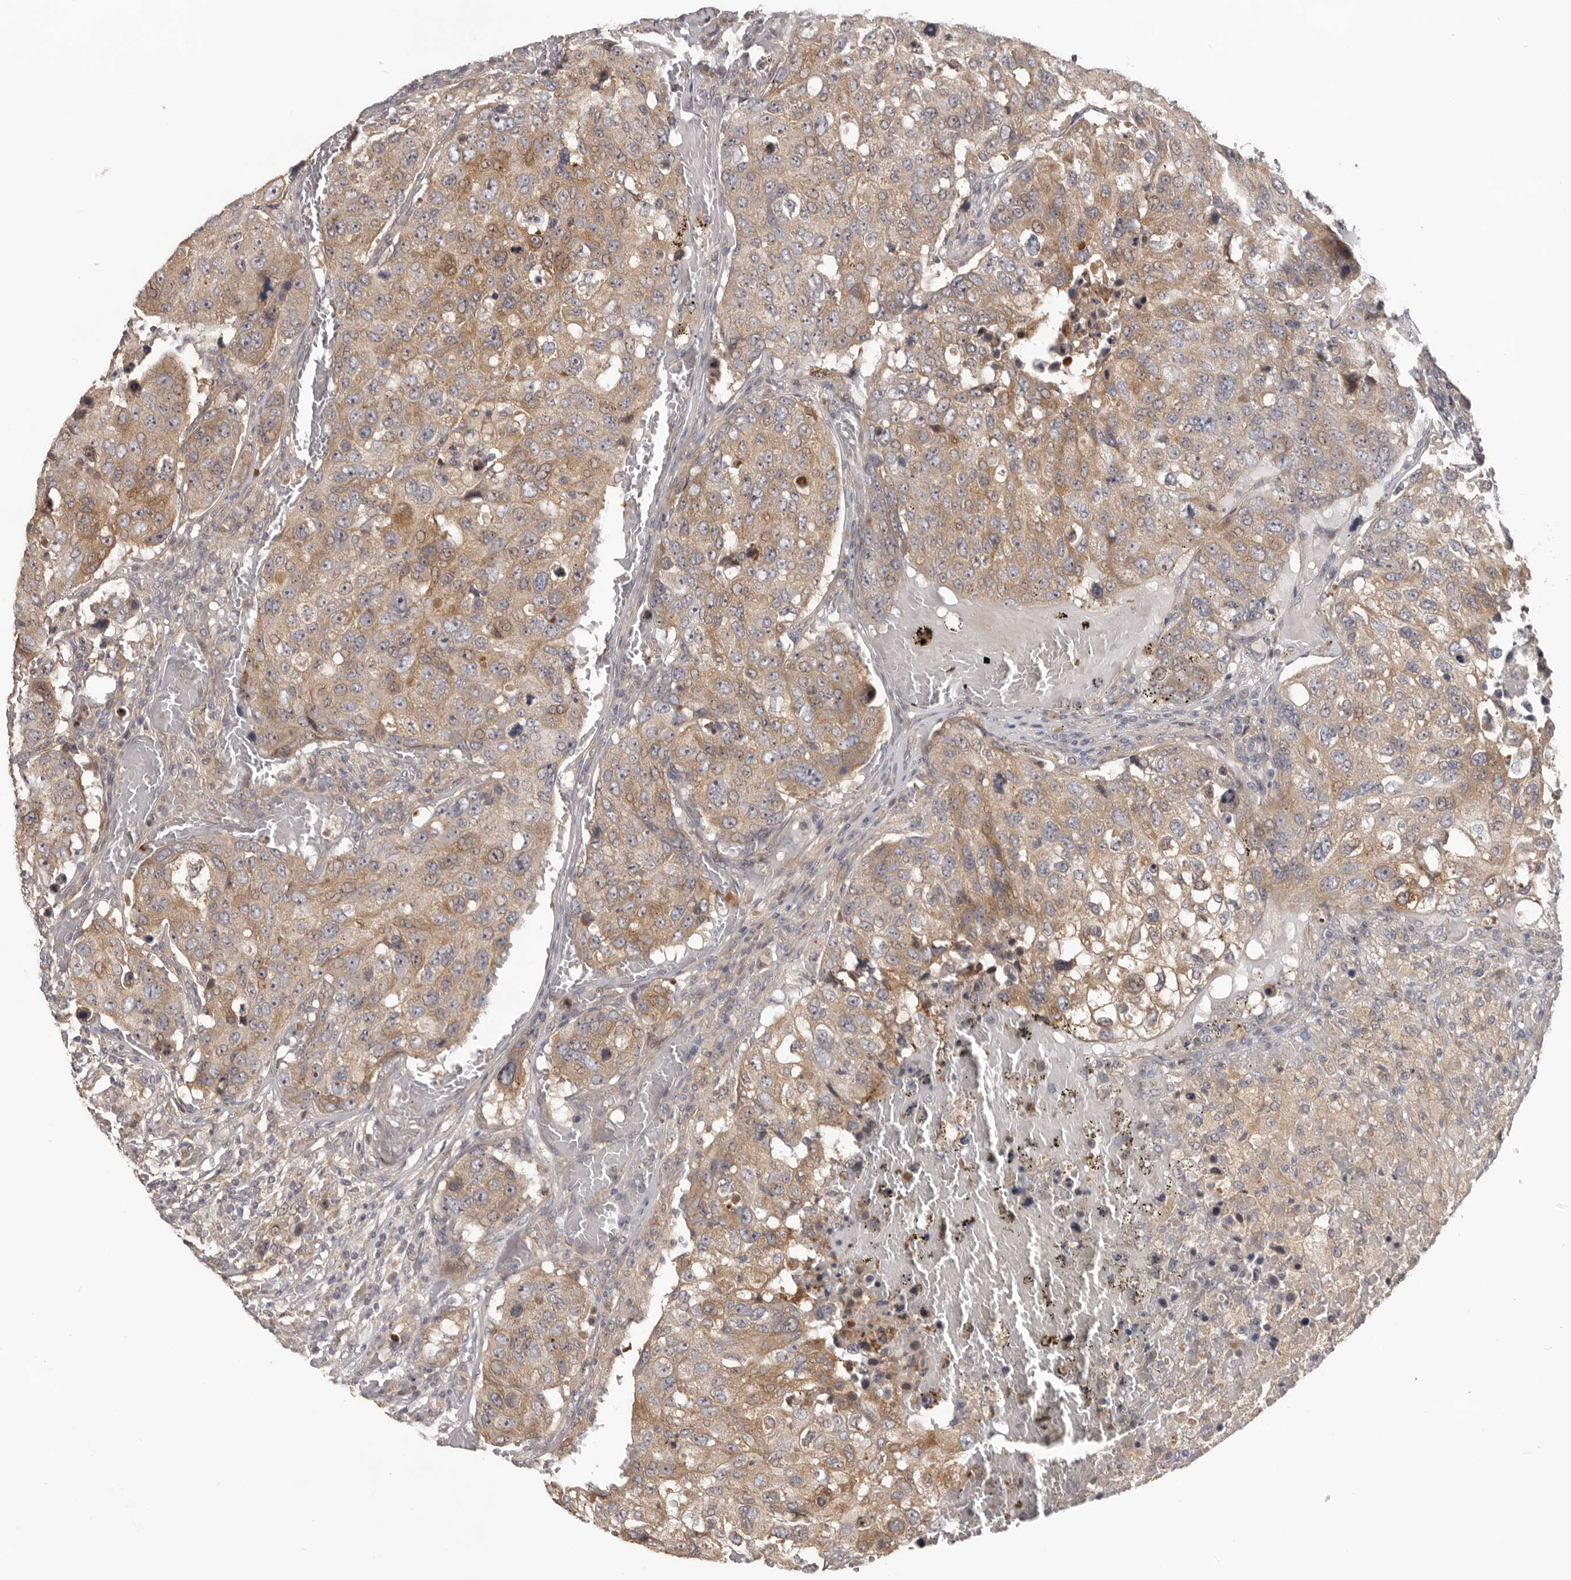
{"staining": {"intensity": "moderate", "quantity": "25%-75%", "location": "cytoplasmic/membranous"}, "tissue": "urothelial cancer", "cell_type": "Tumor cells", "image_type": "cancer", "snomed": [{"axis": "morphology", "description": "Urothelial carcinoma, High grade"}, {"axis": "topography", "description": "Lymph node"}, {"axis": "topography", "description": "Urinary bladder"}], "caption": "A brown stain shows moderate cytoplasmic/membranous positivity of a protein in human urothelial cancer tumor cells.", "gene": "HINT3", "patient": {"sex": "male", "age": 51}}